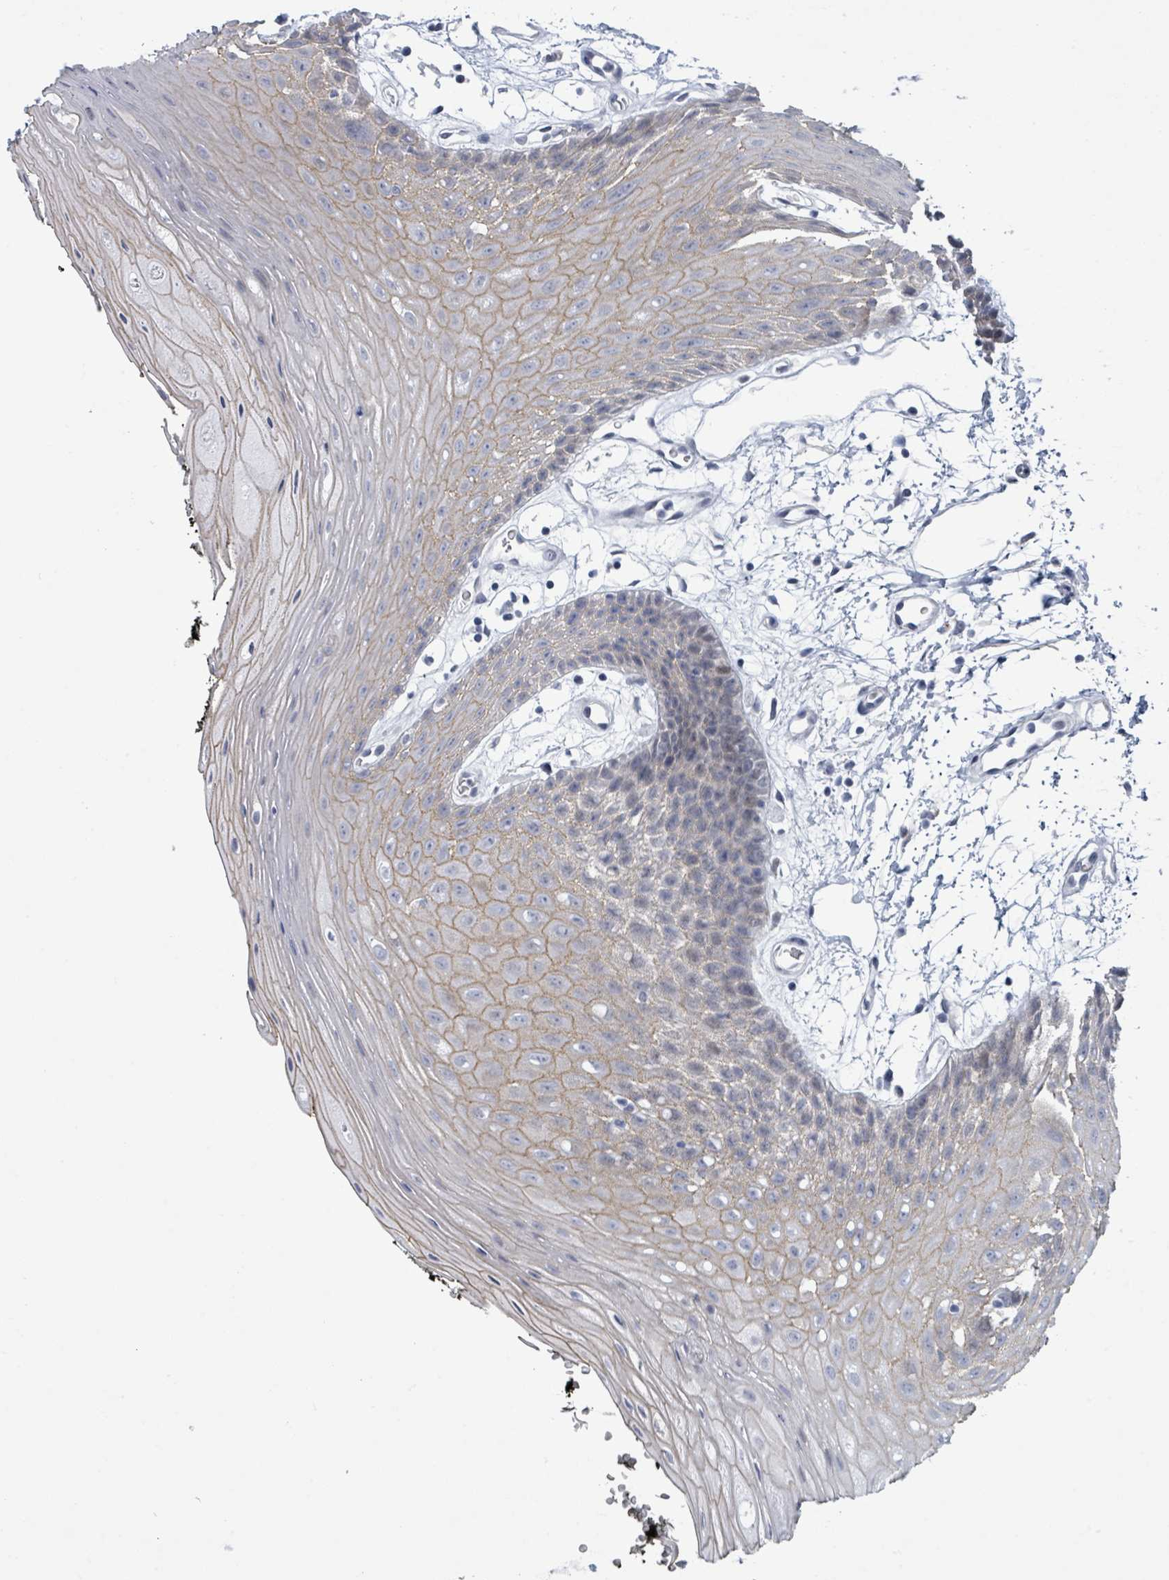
{"staining": {"intensity": "moderate", "quantity": "<25%", "location": "cytoplasmic/membranous"}, "tissue": "oral mucosa", "cell_type": "Squamous epithelial cells", "image_type": "normal", "snomed": [{"axis": "morphology", "description": "Normal tissue, NOS"}, {"axis": "topography", "description": "Oral tissue"}, {"axis": "topography", "description": "Tounge, NOS"}], "caption": "This is a micrograph of immunohistochemistry (IHC) staining of unremarkable oral mucosa, which shows moderate expression in the cytoplasmic/membranous of squamous epithelial cells.", "gene": "CT45A10", "patient": {"sex": "female", "age": 59}}